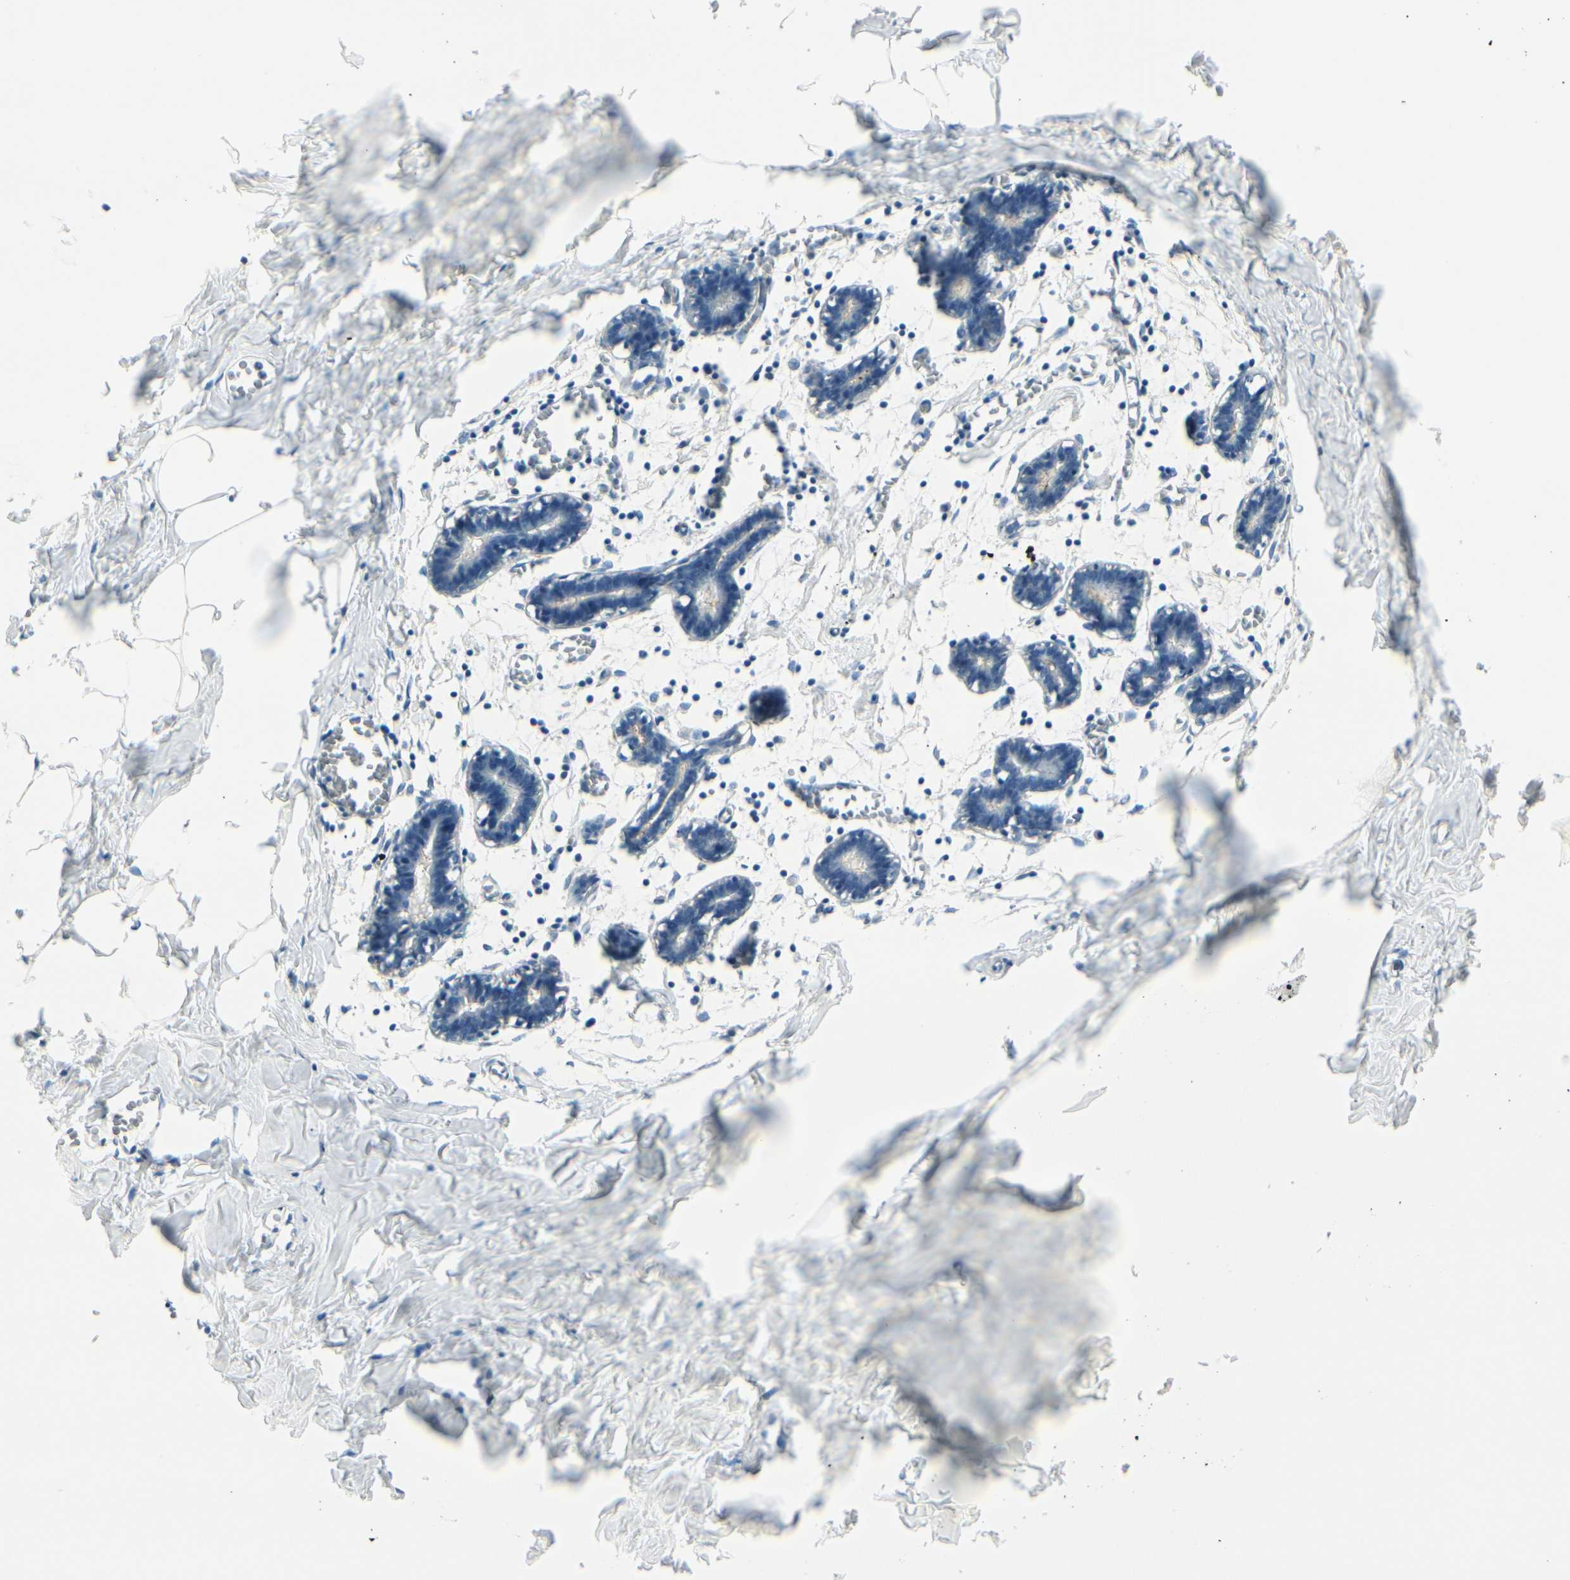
{"staining": {"intensity": "negative", "quantity": "none", "location": "none"}, "tissue": "breast", "cell_type": "Adipocytes", "image_type": "normal", "snomed": [{"axis": "morphology", "description": "Normal tissue, NOS"}, {"axis": "topography", "description": "Breast"}], "caption": "An image of breast stained for a protein shows no brown staining in adipocytes.", "gene": "CACNA2D1", "patient": {"sex": "female", "age": 27}}